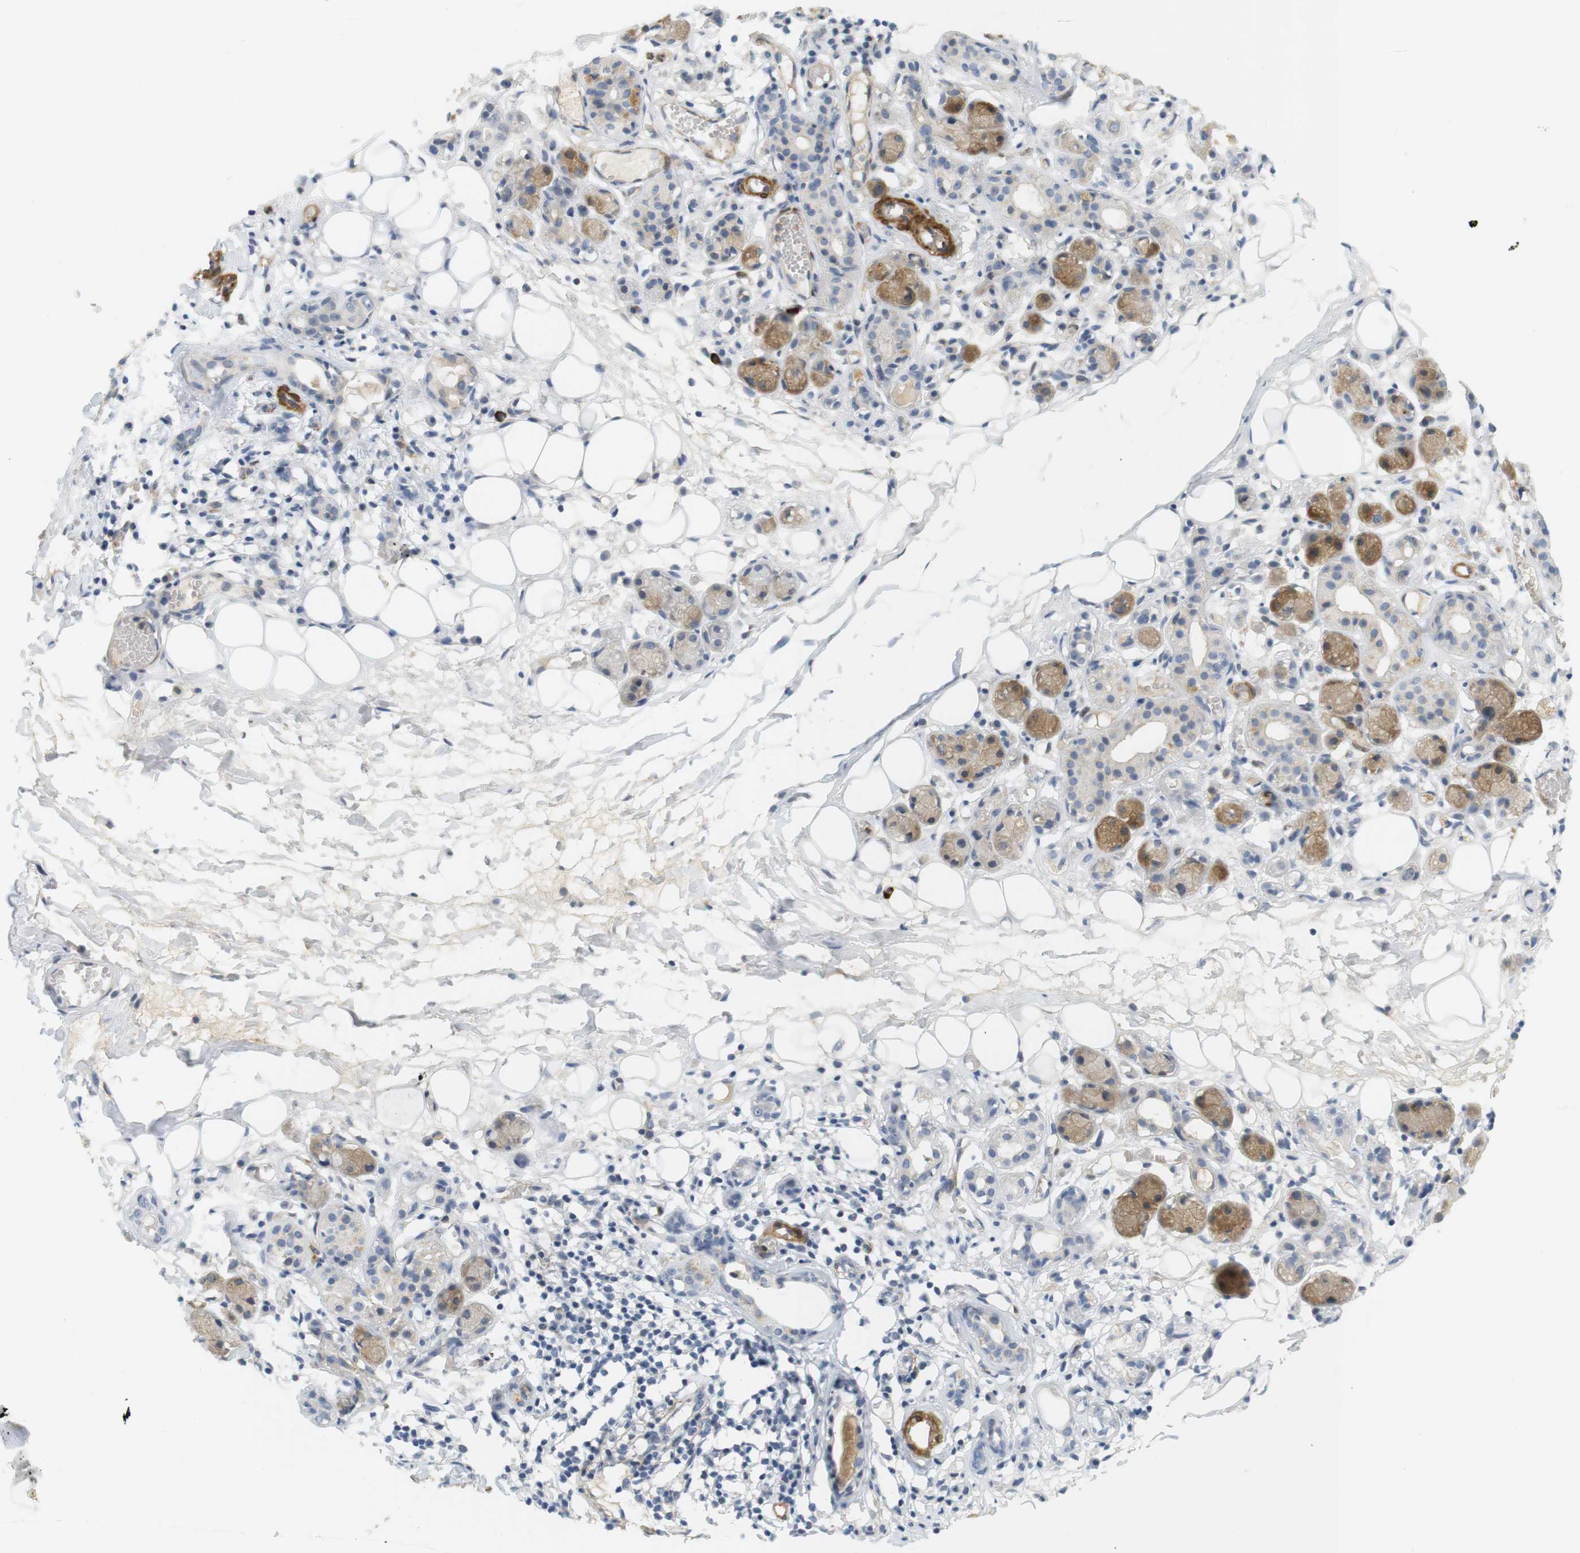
{"staining": {"intensity": "negative", "quantity": "none", "location": "none"}, "tissue": "adipose tissue", "cell_type": "Adipocytes", "image_type": "normal", "snomed": [{"axis": "morphology", "description": "Normal tissue, NOS"}, {"axis": "morphology", "description": "Inflammation, NOS"}, {"axis": "topography", "description": "Vascular tissue"}, {"axis": "topography", "description": "Salivary gland"}], "caption": "Adipose tissue stained for a protein using immunohistochemistry reveals no positivity adipocytes.", "gene": "PDE3A", "patient": {"sex": "female", "age": 75}}